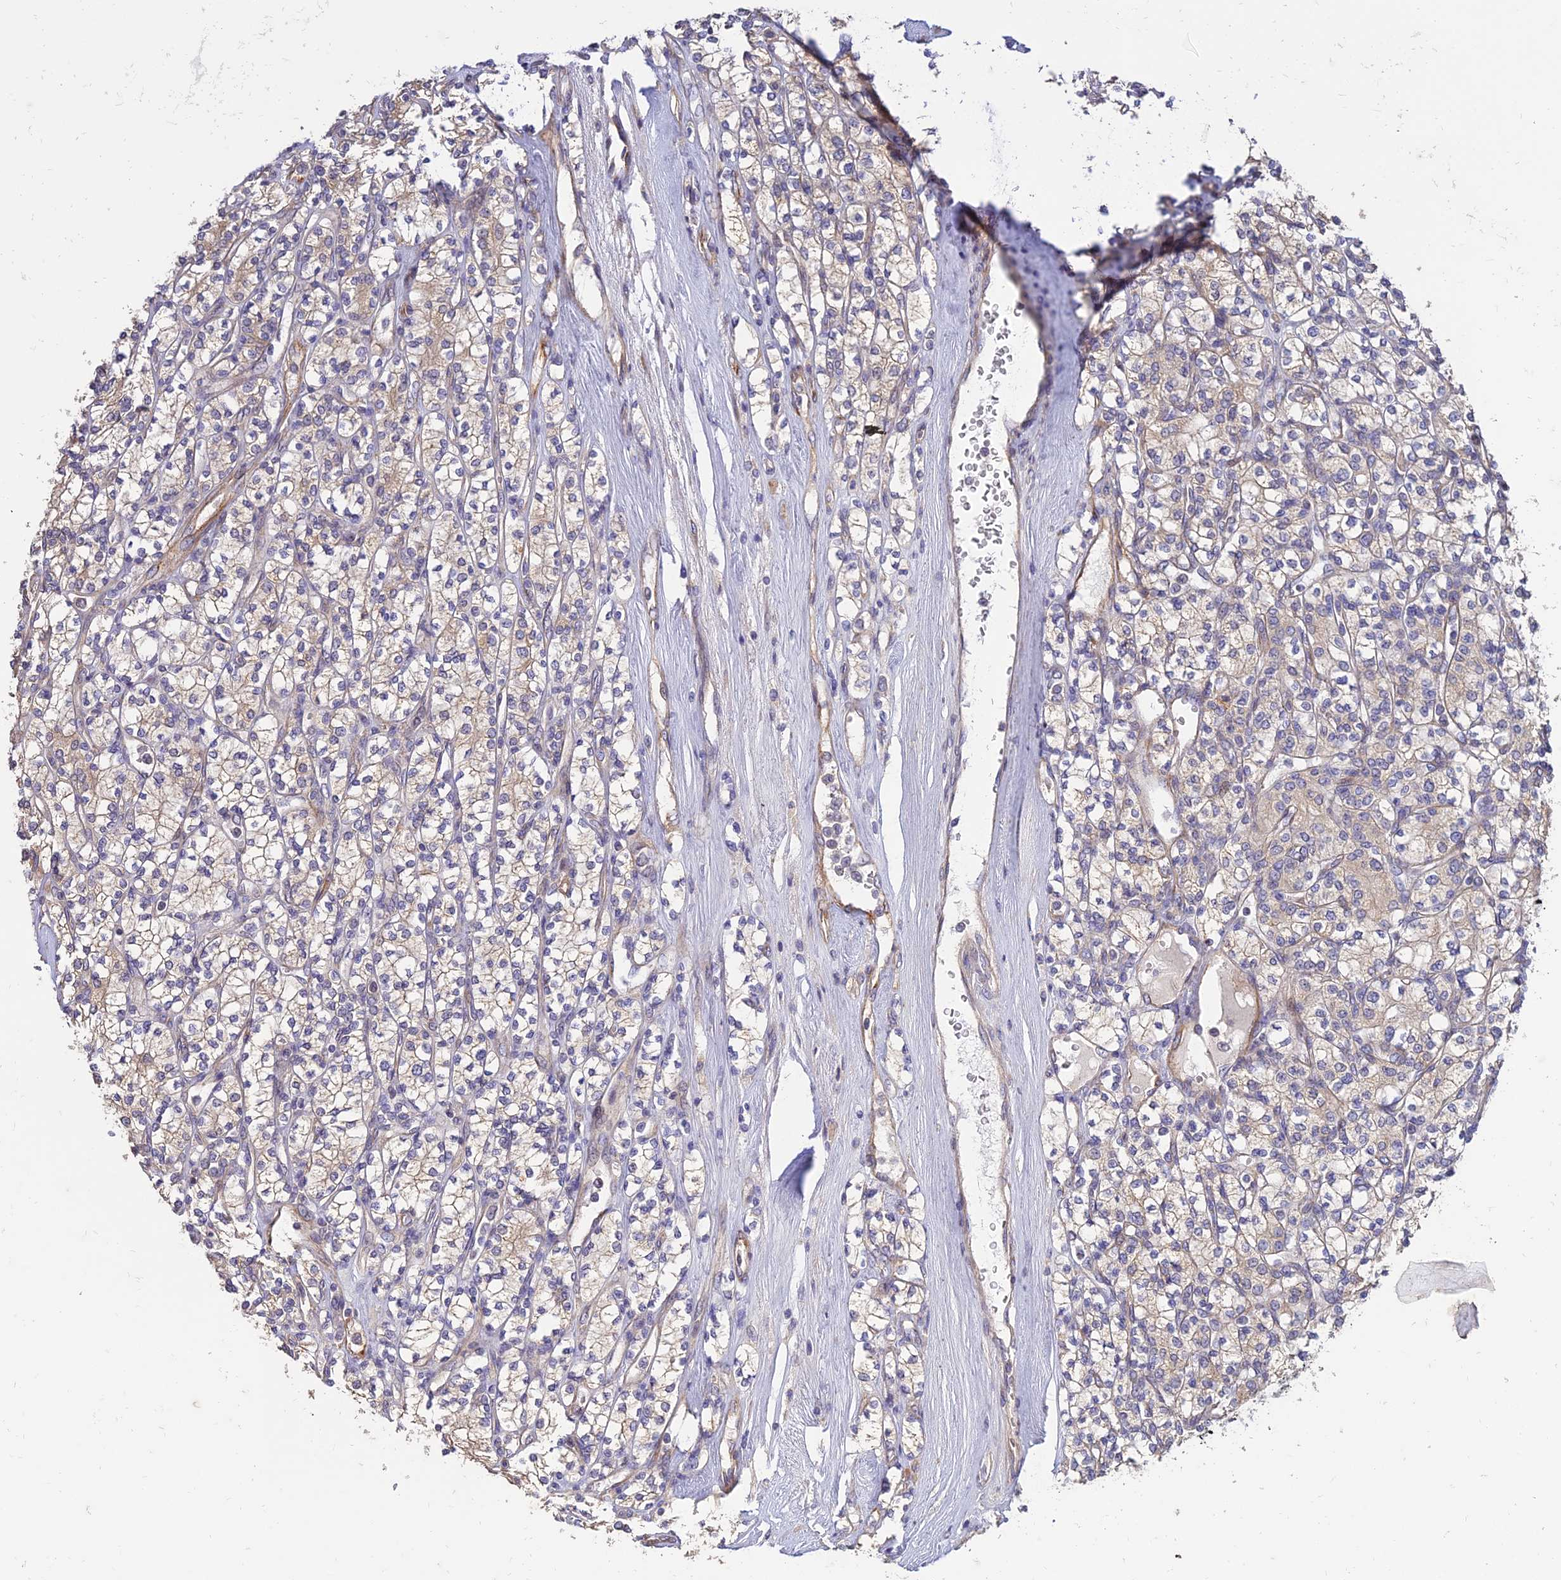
{"staining": {"intensity": "weak", "quantity": "25%-75%", "location": "cytoplasmic/membranous"}, "tissue": "renal cancer", "cell_type": "Tumor cells", "image_type": "cancer", "snomed": [{"axis": "morphology", "description": "Adenocarcinoma, NOS"}, {"axis": "topography", "description": "Kidney"}], "caption": "Protein positivity by immunohistochemistry (IHC) shows weak cytoplasmic/membranous positivity in approximately 25%-75% of tumor cells in adenocarcinoma (renal). The staining was performed using DAB, with brown indicating positive protein expression. Nuclei are stained blue with hematoxylin.", "gene": "ARL8B", "patient": {"sex": "male", "age": 77}}